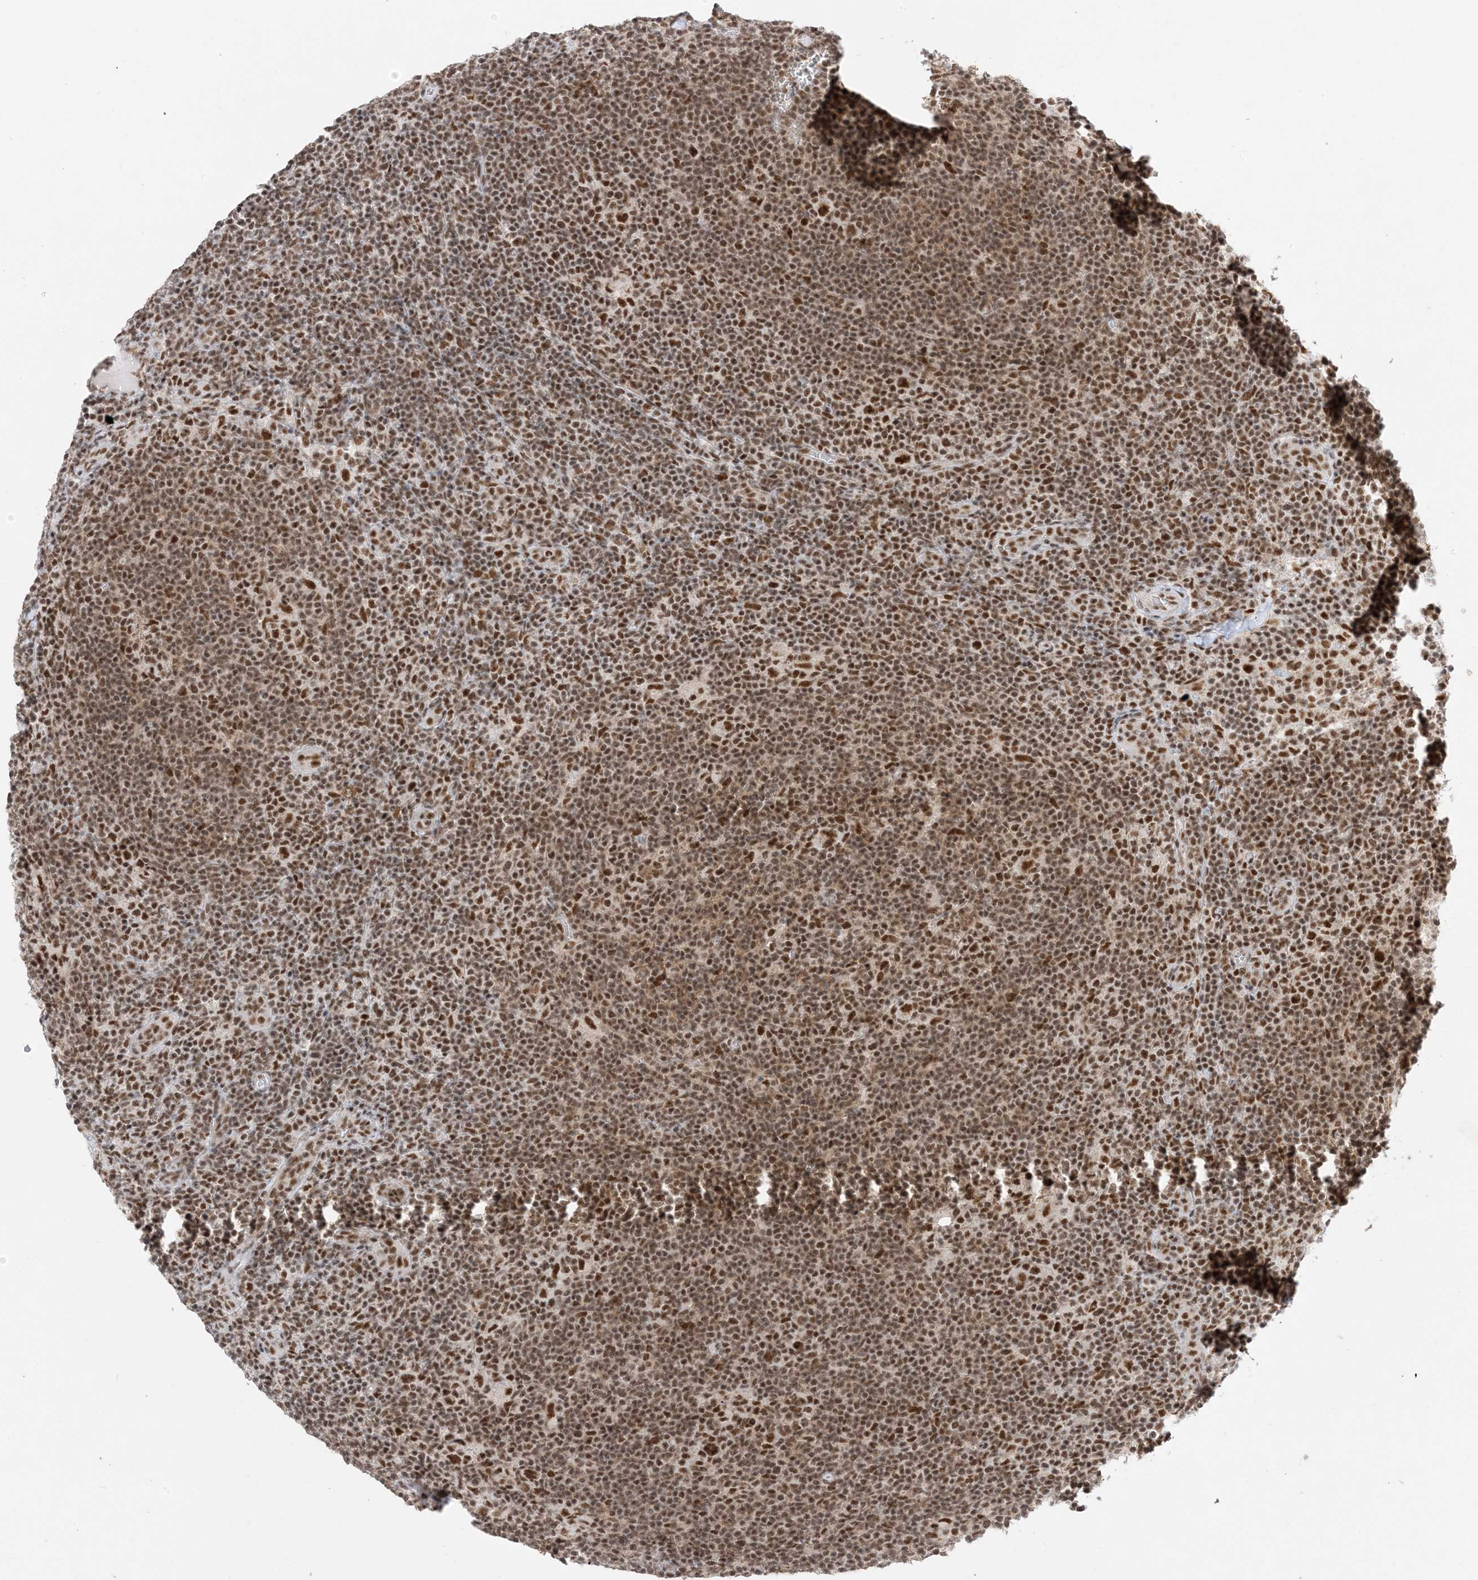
{"staining": {"intensity": "strong", "quantity": ">75%", "location": "nuclear"}, "tissue": "lymphoma", "cell_type": "Tumor cells", "image_type": "cancer", "snomed": [{"axis": "morphology", "description": "Hodgkin's disease, NOS"}, {"axis": "topography", "description": "Lymph node"}], "caption": "DAB (3,3'-diaminobenzidine) immunohistochemical staining of human Hodgkin's disease displays strong nuclear protein positivity in about >75% of tumor cells. (DAB (3,3'-diaminobenzidine) IHC, brown staining for protein, blue staining for nuclei).", "gene": "SF3A3", "patient": {"sex": "female", "age": 57}}